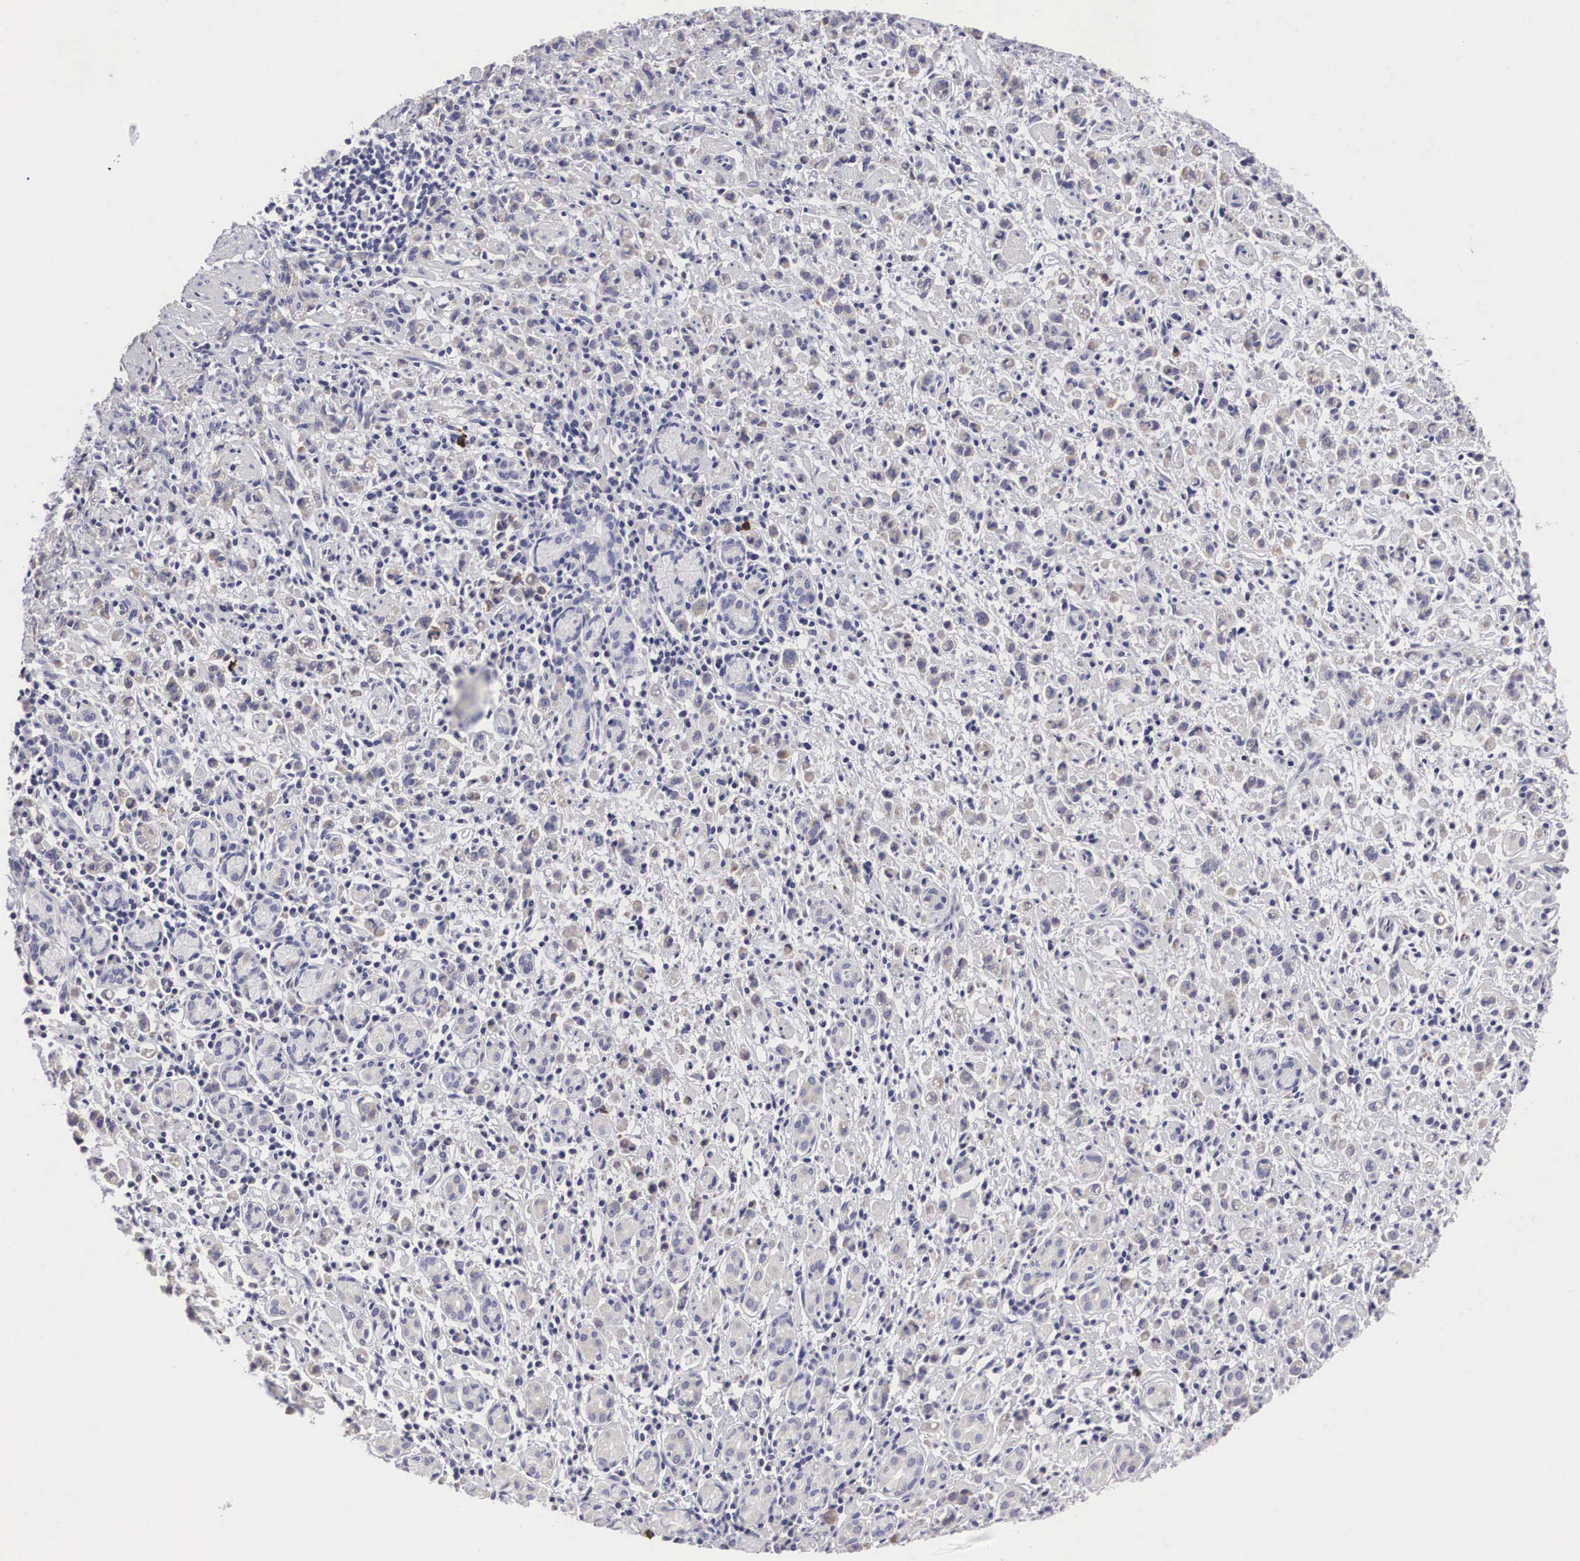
{"staining": {"intensity": "negative", "quantity": "none", "location": "none"}, "tissue": "stomach cancer", "cell_type": "Tumor cells", "image_type": "cancer", "snomed": [{"axis": "morphology", "description": "Adenocarcinoma, NOS"}, {"axis": "topography", "description": "Stomach, lower"}], "caption": "IHC image of neoplastic tissue: human adenocarcinoma (stomach) stained with DAB (3,3'-diaminobenzidine) displays no significant protein positivity in tumor cells.", "gene": "ARMCX3", "patient": {"sex": "male", "age": 88}}